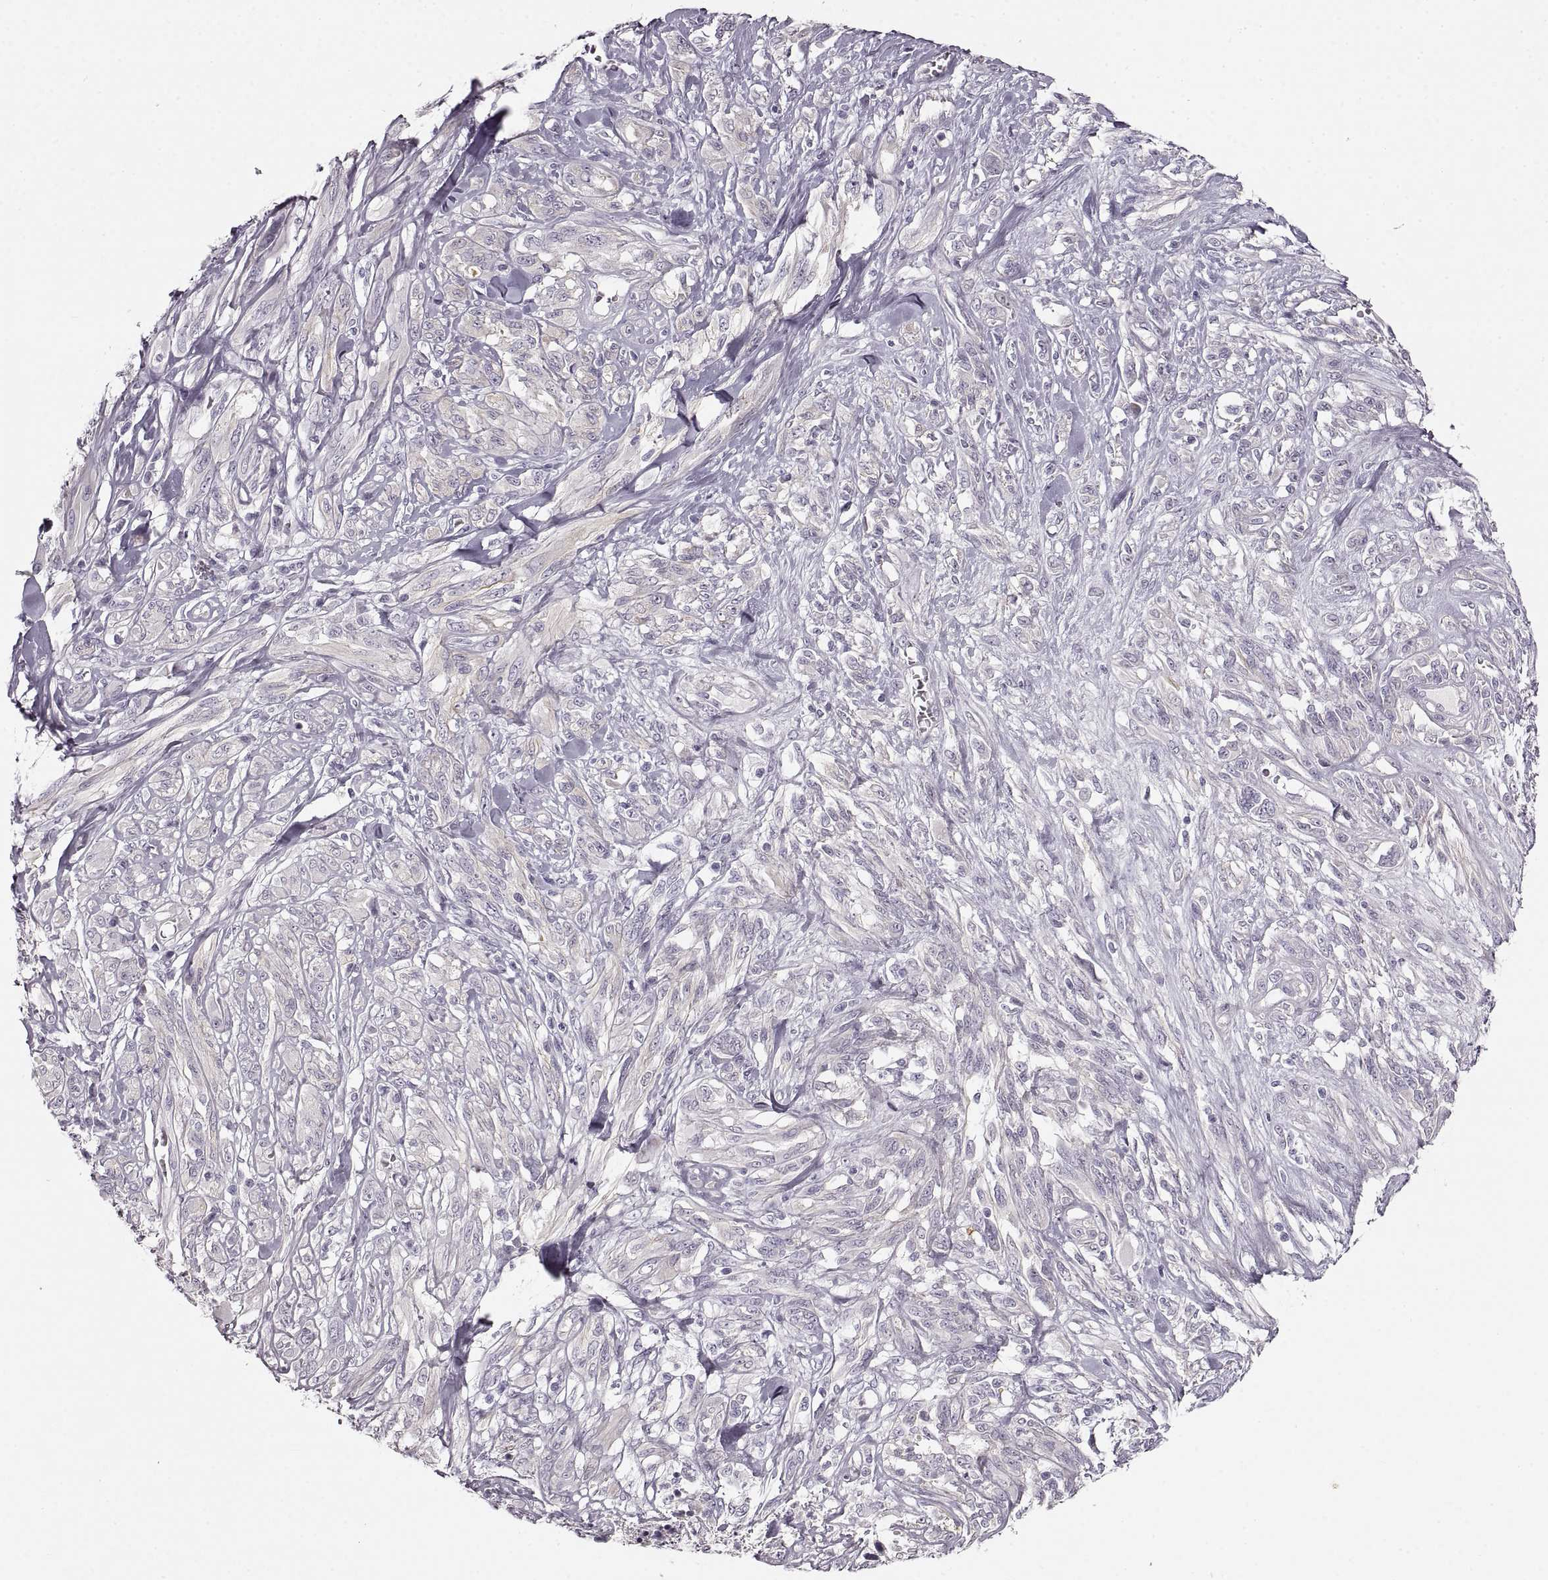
{"staining": {"intensity": "negative", "quantity": "none", "location": "none"}, "tissue": "melanoma", "cell_type": "Tumor cells", "image_type": "cancer", "snomed": [{"axis": "morphology", "description": "Malignant melanoma, NOS"}, {"axis": "topography", "description": "Skin"}], "caption": "A high-resolution histopathology image shows immunohistochemistry staining of melanoma, which reveals no significant staining in tumor cells. Nuclei are stained in blue.", "gene": "CNTN1", "patient": {"sex": "female", "age": 91}}